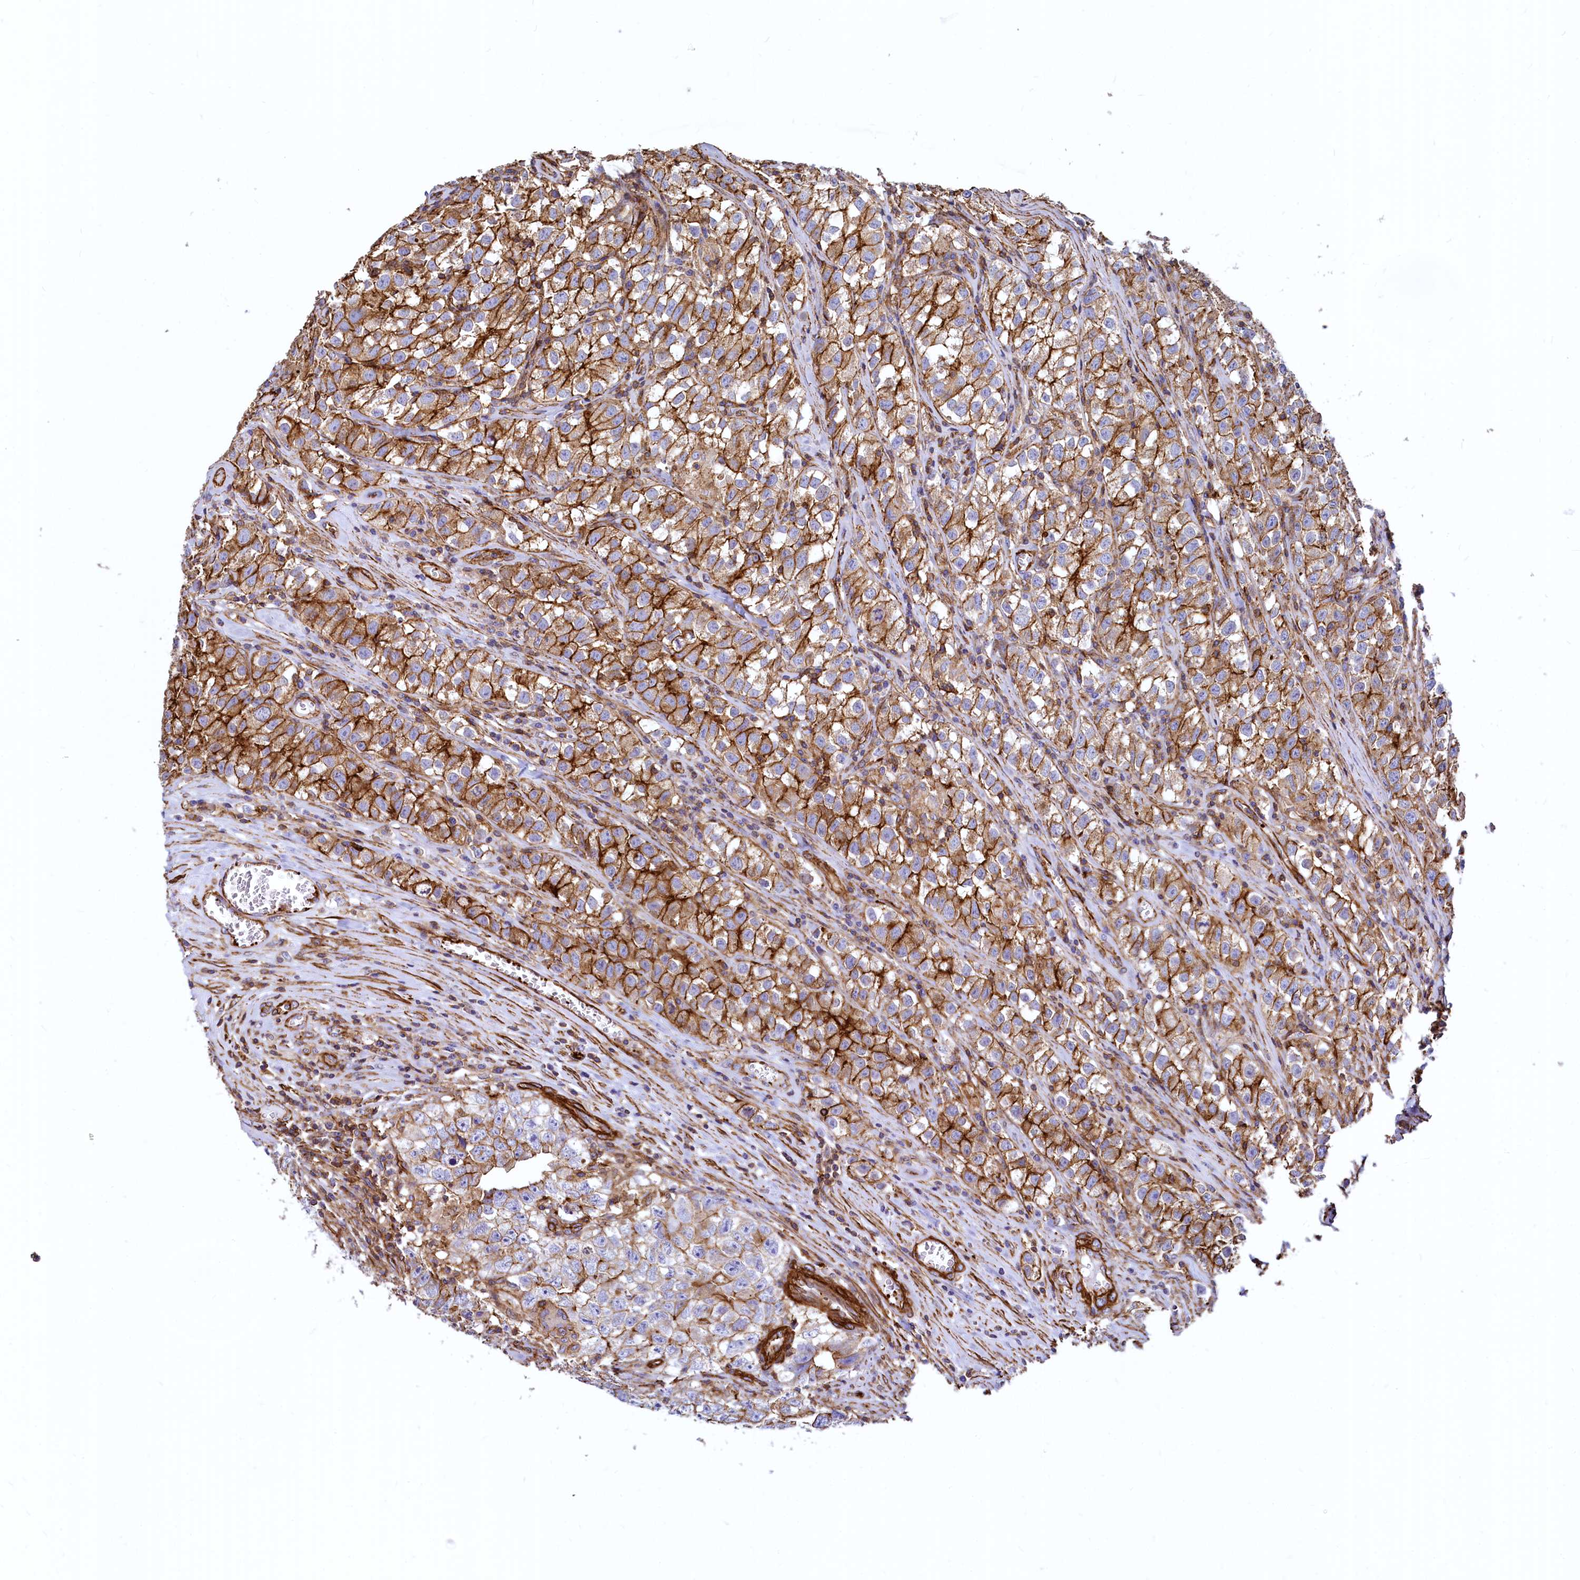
{"staining": {"intensity": "strong", "quantity": ">75%", "location": "cytoplasmic/membranous"}, "tissue": "testis cancer", "cell_type": "Tumor cells", "image_type": "cancer", "snomed": [{"axis": "morphology", "description": "Seminoma, NOS"}, {"axis": "morphology", "description": "Carcinoma, Embryonal, NOS"}, {"axis": "topography", "description": "Testis"}], "caption": "DAB immunohistochemical staining of testis seminoma demonstrates strong cytoplasmic/membranous protein staining in about >75% of tumor cells. (DAB IHC with brightfield microscopy, high magnification).", "gene": "THBS1", "patient": {"sex": "male", "age": 43}}